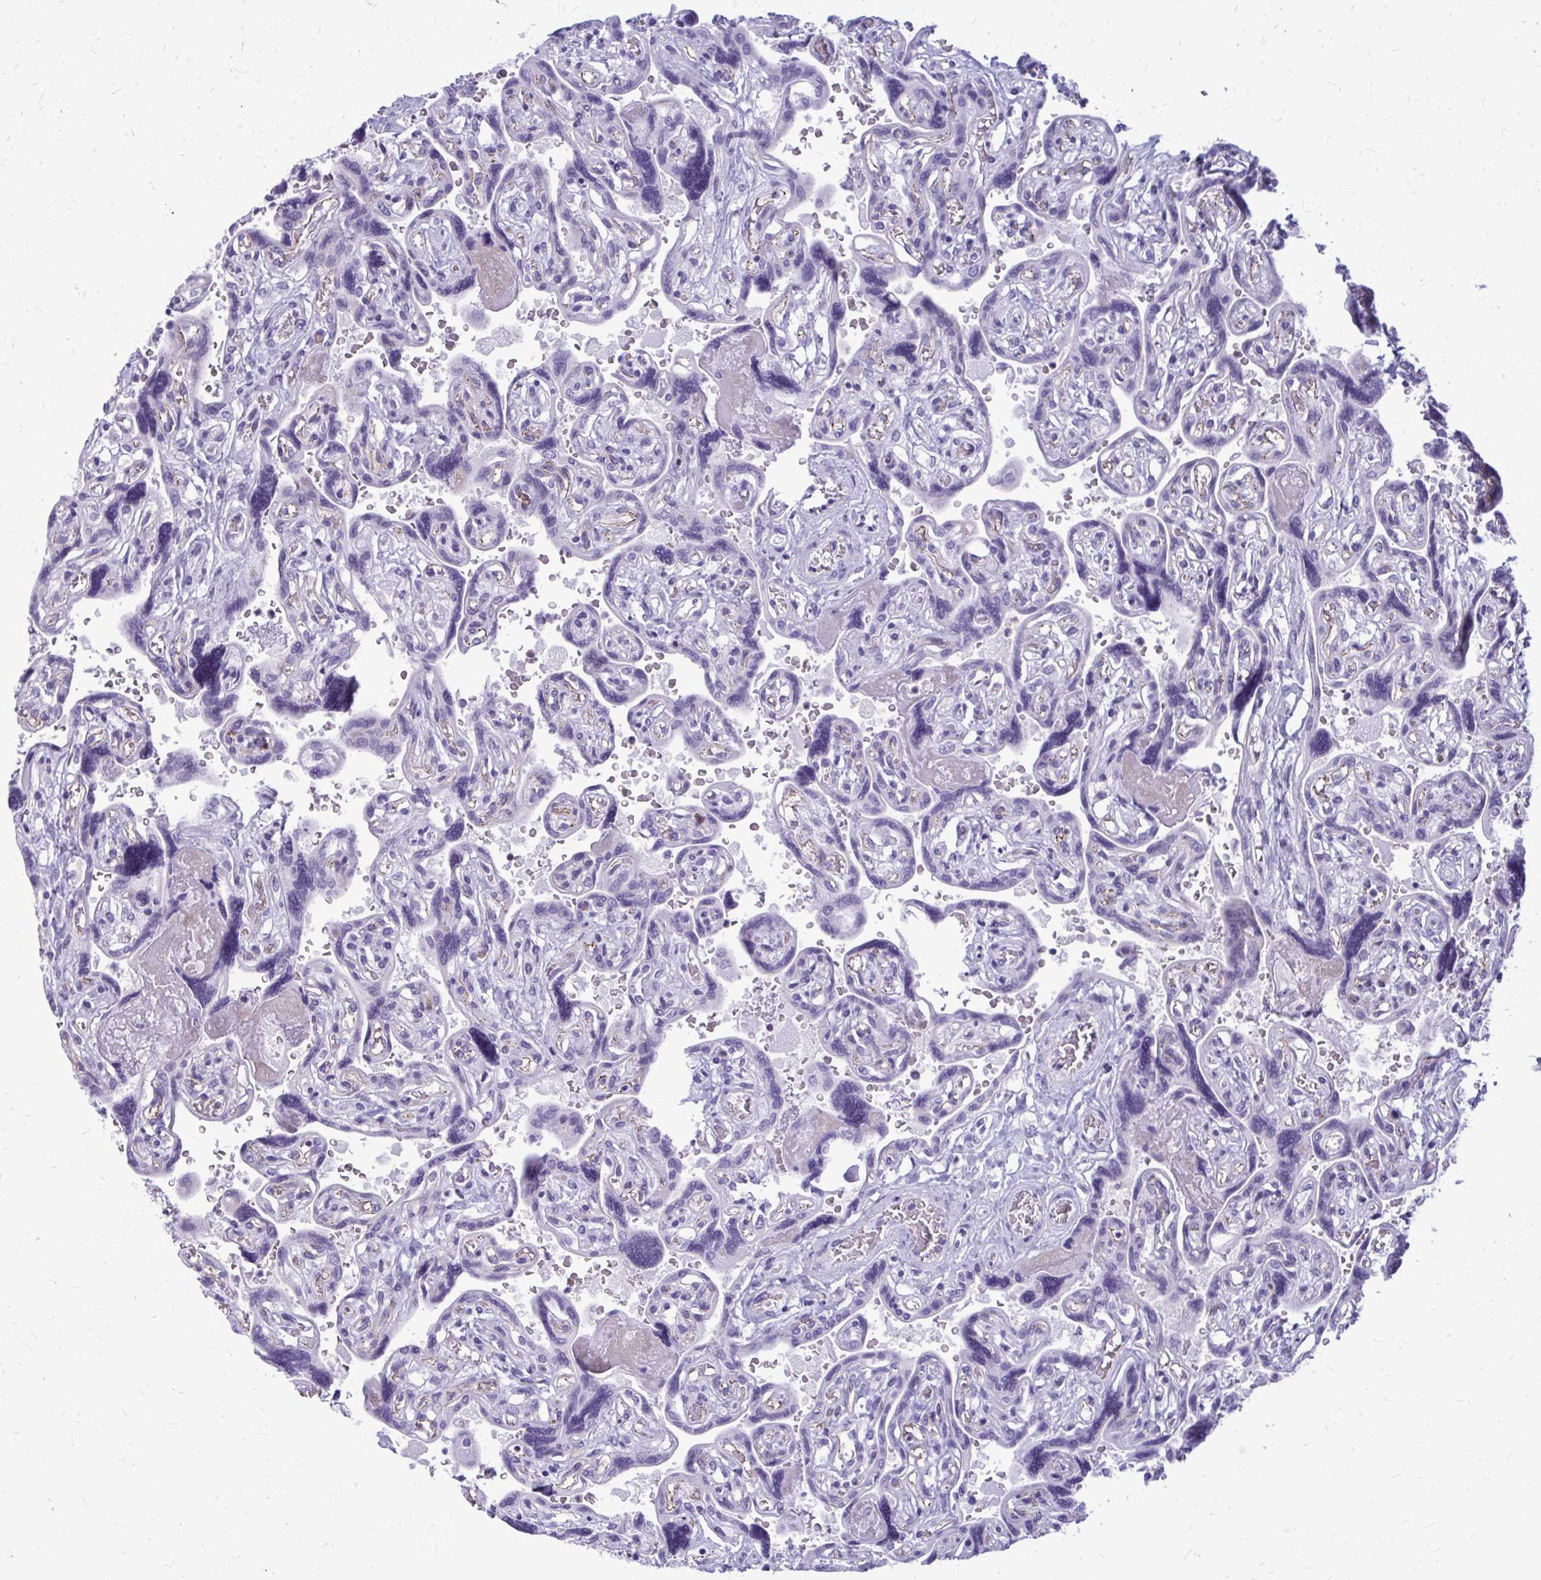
{"staining": {"intensity": "negative", "quantity": "none", "location": "none"}, "tissue": "placenta", "cell_type": "Decidual cells", "image_type": "normal", "snomed": [{"axis": "morphology", "description": "Normal tissue, NOS"}, {"axis": "topography", "description": "Placenta"}], "caption": "High power microscopy image of an IHC micrograph of normal placenta, revealing no significant staining in decidual cells.", "gene": "PEDS1", "patient": {"sex": "female", "age": 32}}